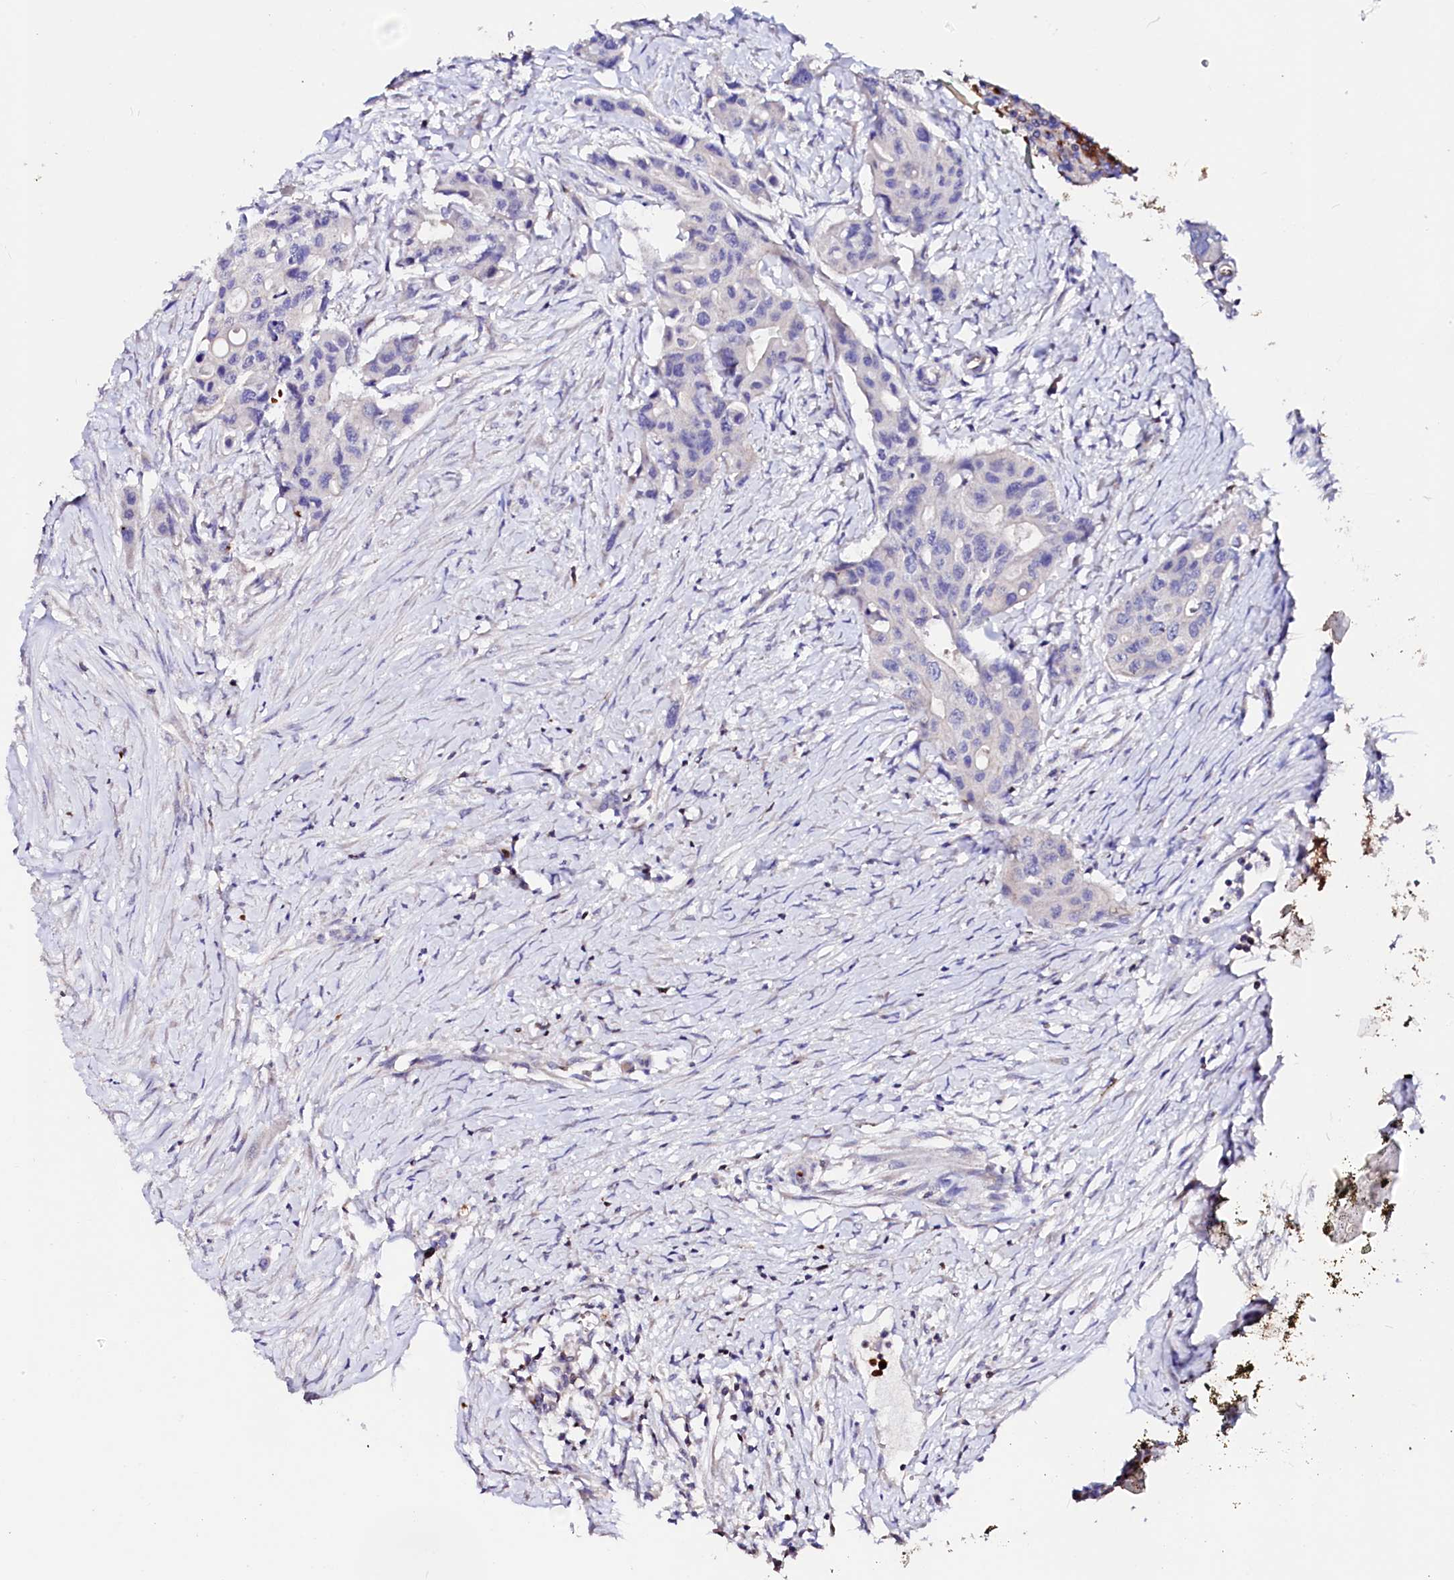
{"staining": {"intensity": "negative", "quantity": "none", "location": "none"}, "tissue": "colorectal cancer", "cell_type": "Tumor cells", "image_type": "cancer", "snomed": [{"axis": "morphology", "description": "Adenocarcinoma, NOS"}, {"axis": "topography", "description": "Colon"}], "caption": "Tumor cells are negative for brown protein staining in colorectal adenocarcinoma.", "gene": "RAB27A", "patient": {"sex": "male", "age": 77}}